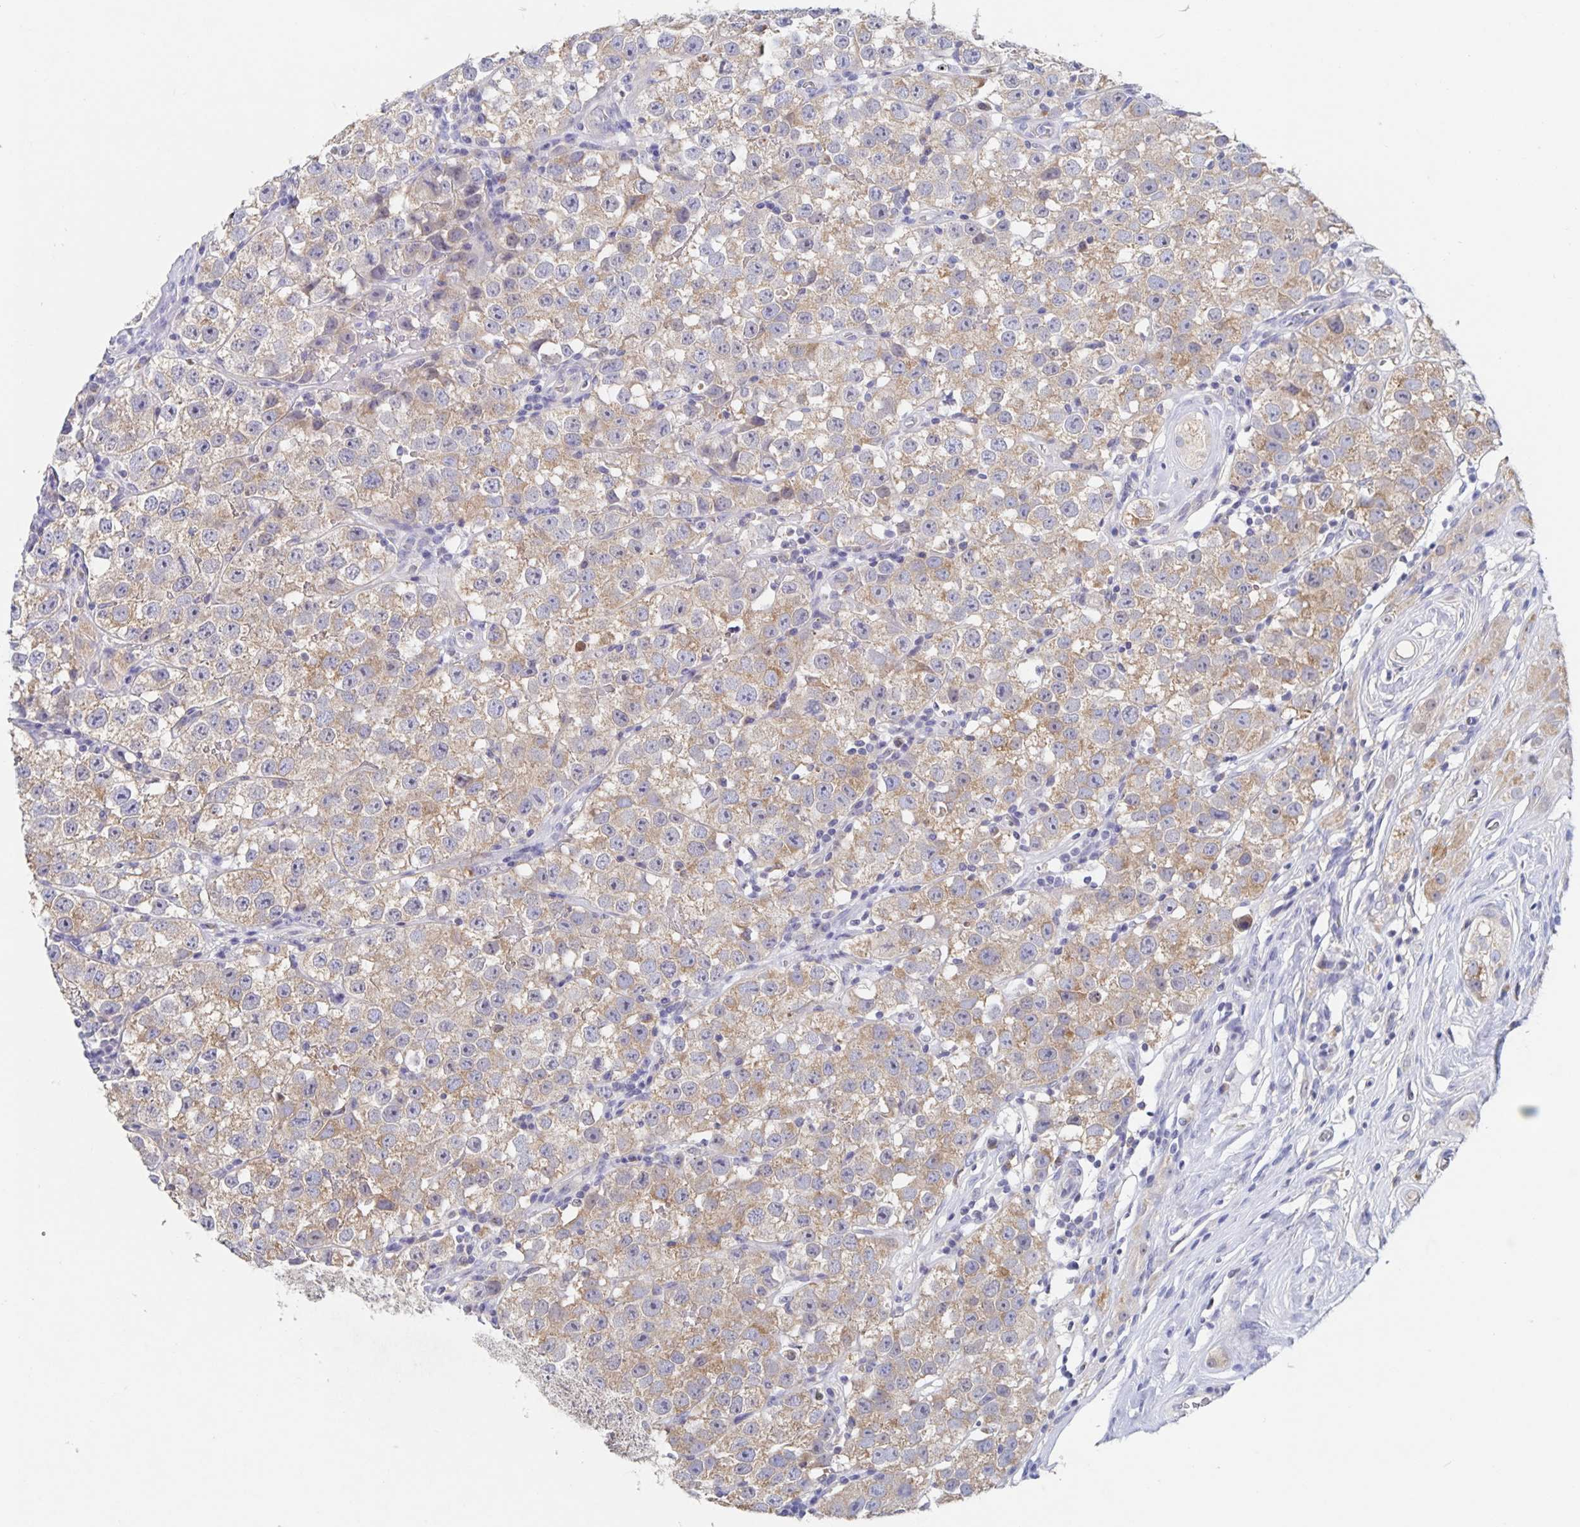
{"staining": {"intensity": "moderate", "quantity": "25%-75%", "location": "cytoplasmic/membranous"}, "tissue": "testis cancer", "cell_type": "Tumor cells", "image_type": "cancer", "snomed": [{"axis": "morphology", "description": "Seminoma, NOS"}, {"axis": "topography", "description": "Testis"}], "caption": "DAB immunohistochemical staining of human testis cancer (seminoma) shows moderate cytoplasmic/membranous protein staining in about 25%-75% of tumor cells.", "gene": "CDC42BPG", "patient": {"sex": "male", "age": 34}}